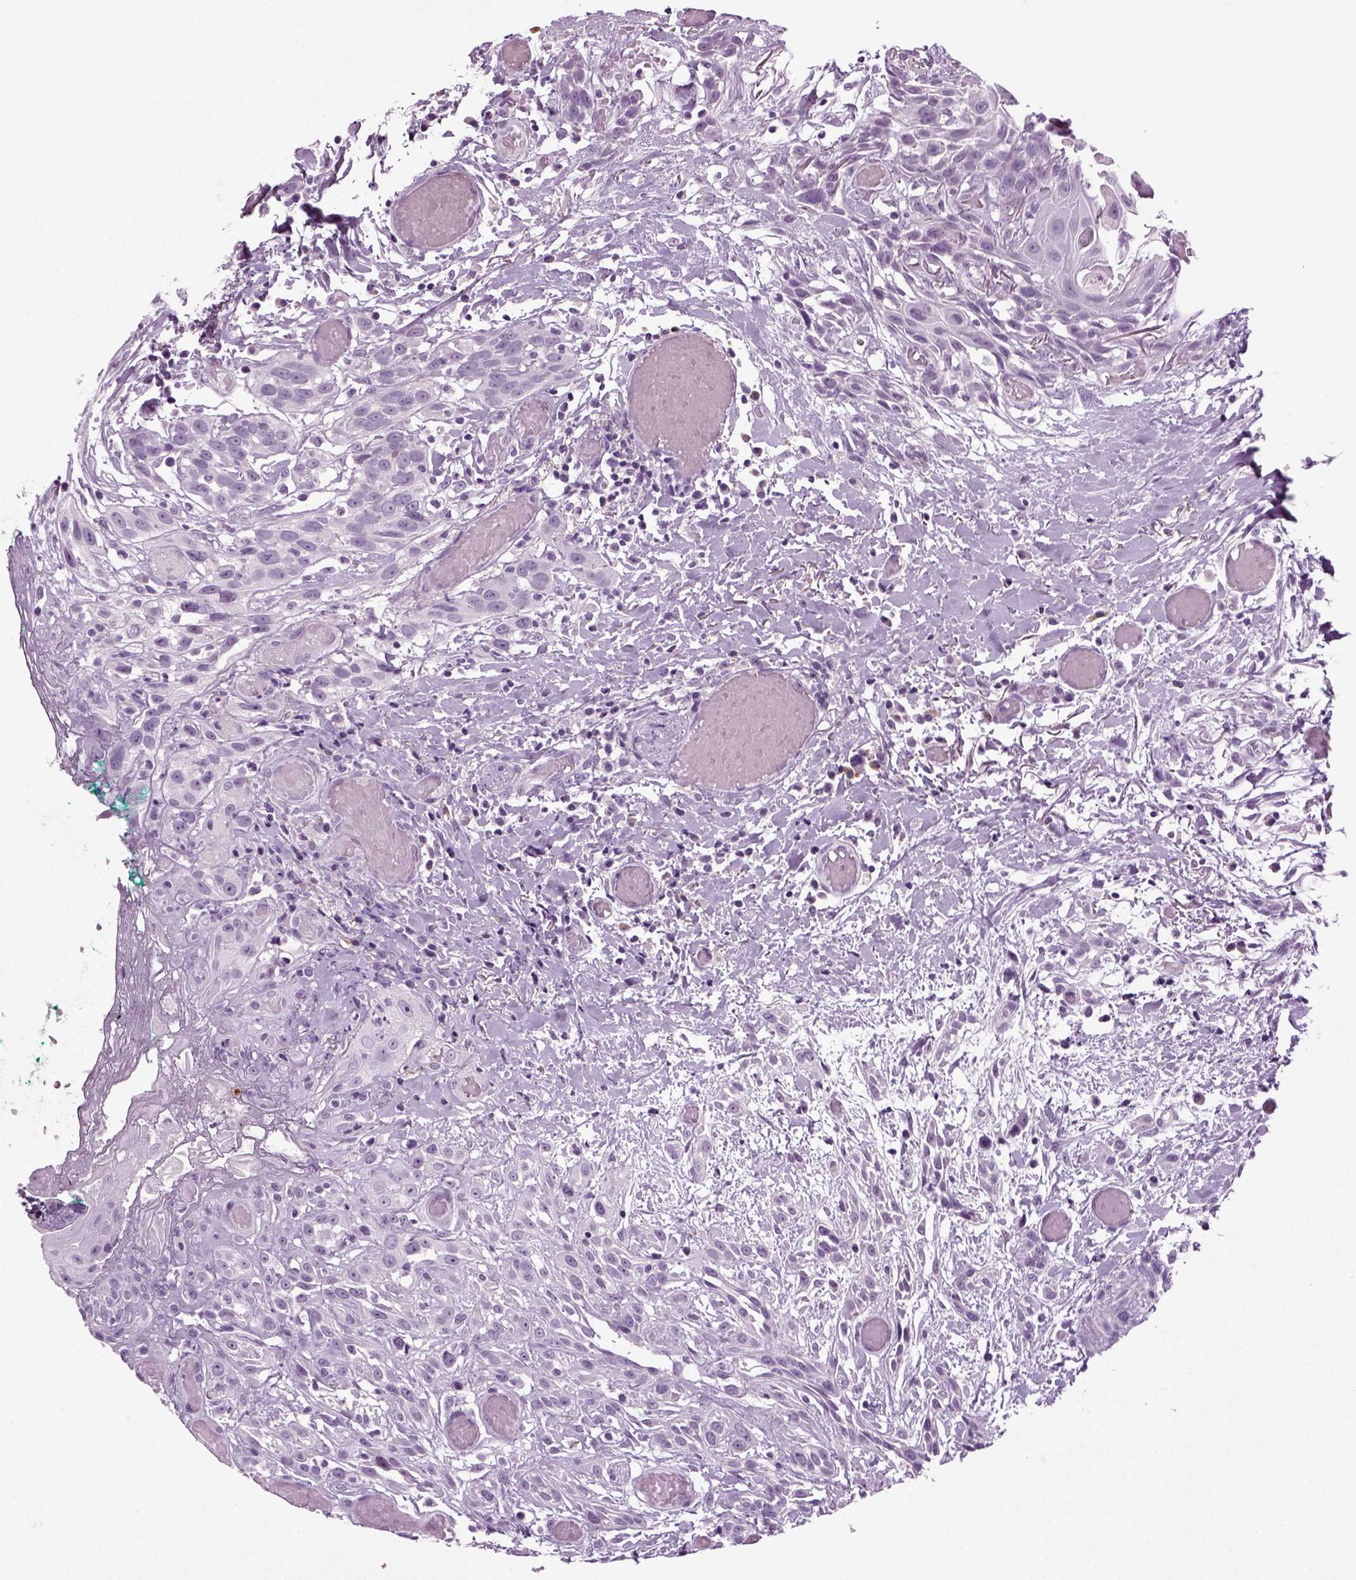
{"staining": {"intensity": "negative", "quantity": "none", "location": "none"}, "tissue": "head and neck cancer", "cell_type": "Tumor cells", "image_type": "cancer", "snomed": [{"axis": "morphology", "description": "Normal tissue, NOS"}, {"axis": "morphology", "description": "Squamous cell carcinoma, NOS"}, {"axis": "topography", "description": "Oral tissue"}, {"axis": "topography", "description": "Salivary gland"}, {"axis": "topography", "description": "Head-Neck"}], "caption": "An immunohistochemistry (IHC) micrograph of head and neck cancer (squamous cell carcinoma) is shown. There is no staining in tumor cells of head and neck cancer (squamous cell carcinoma).", "gene": "PRLH", "patient": {"sex": "female", "age": 62}}